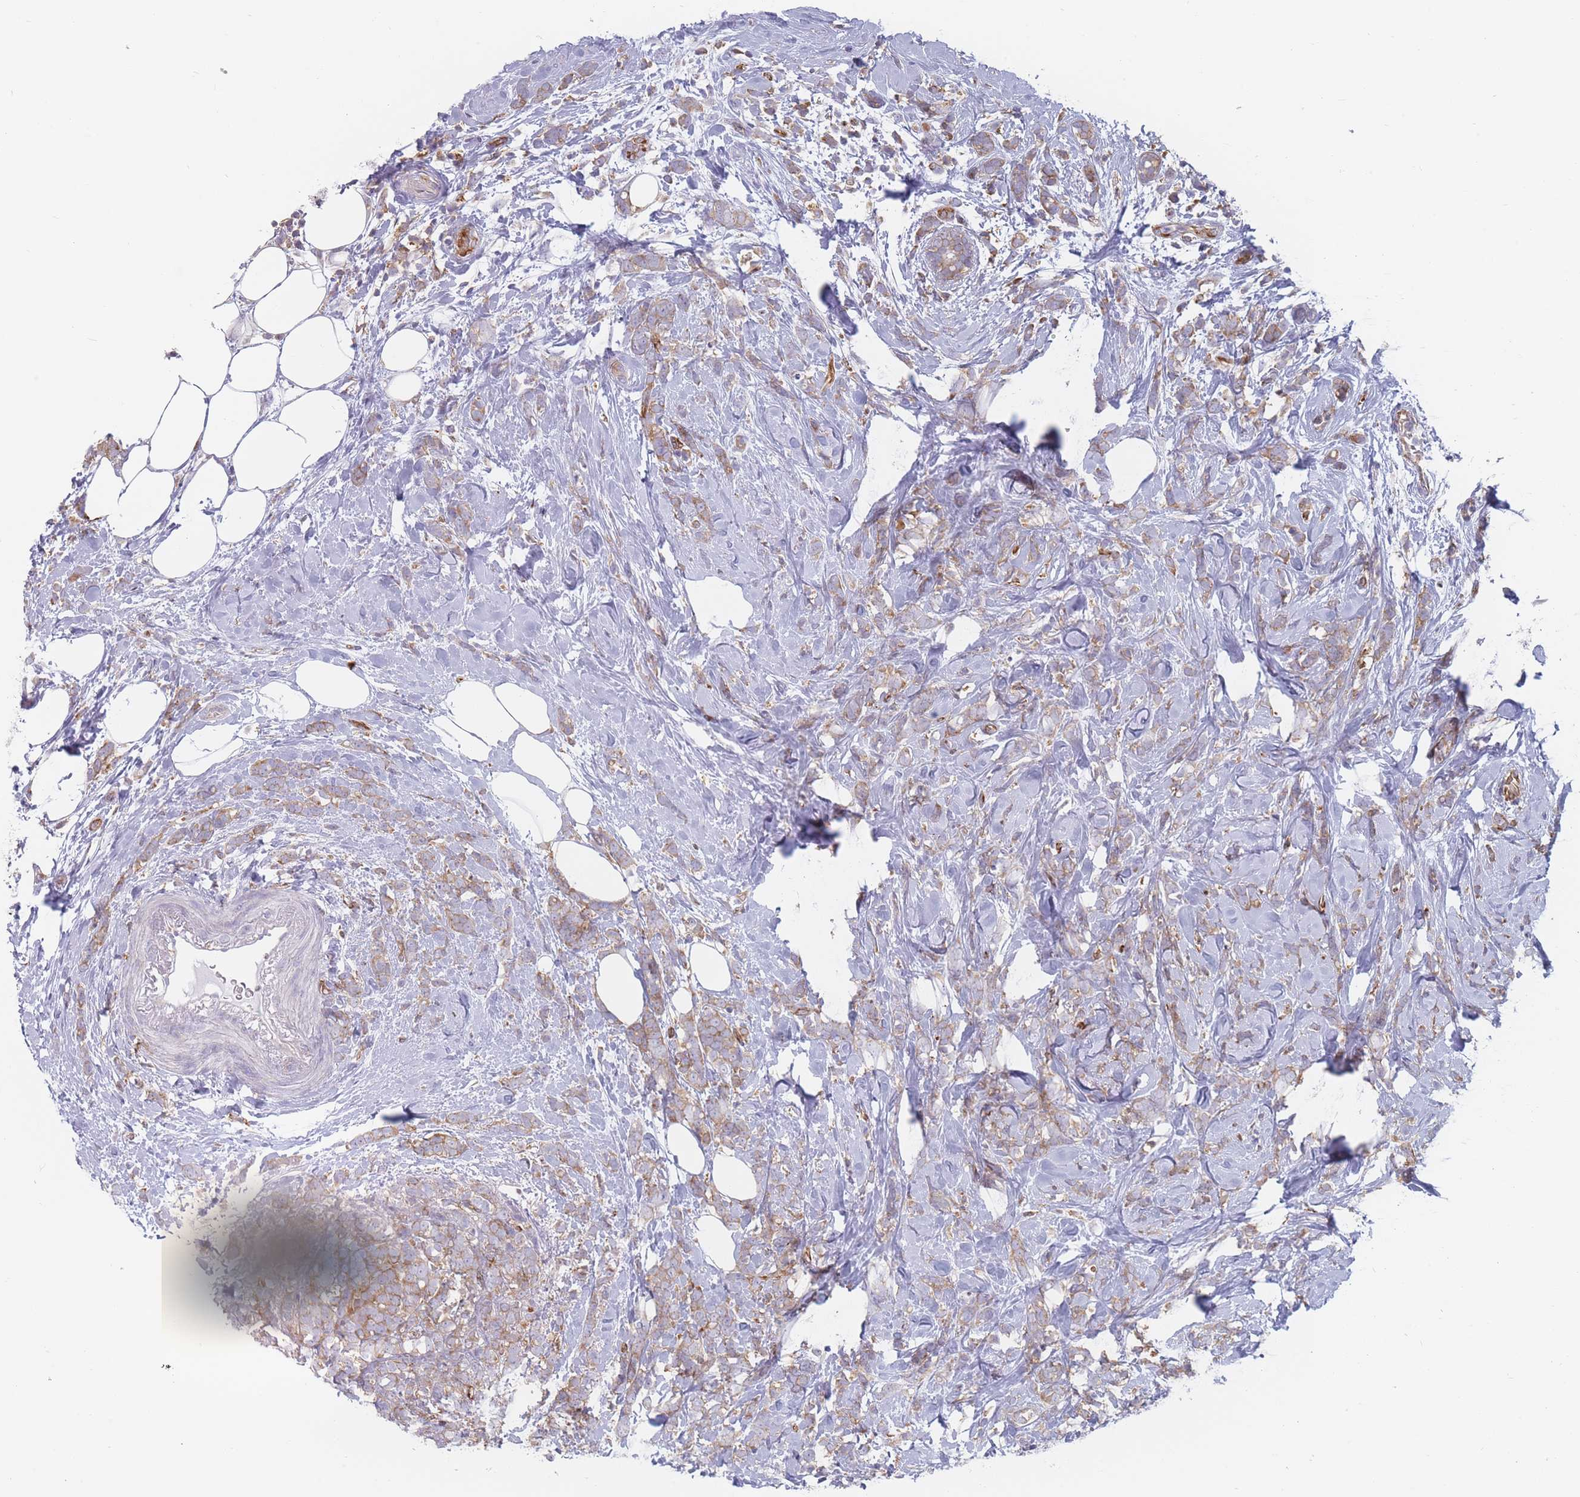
{"staining": {"intensity": "moderate", "quantity": "25%-75%", "location": "cytoplasmic/membranous"}, "tissue": "breast cancer", "cell_type": "Tumor cells", "image_type": "cancer", "snomed": [{"axis": "morphology", "description": "Lobular carcinoma"}, {"axis": "topography", "description": "Breast"}], "caption": "There is medium levels of moderate cytoplasmic/membranous positivity in tumor cells of breast lobular carcinoma, as demonstrated by immunohistochemical staining (brown color).", "gene": "MAP1S", "patient": {"sex": "female", "age": 58}}